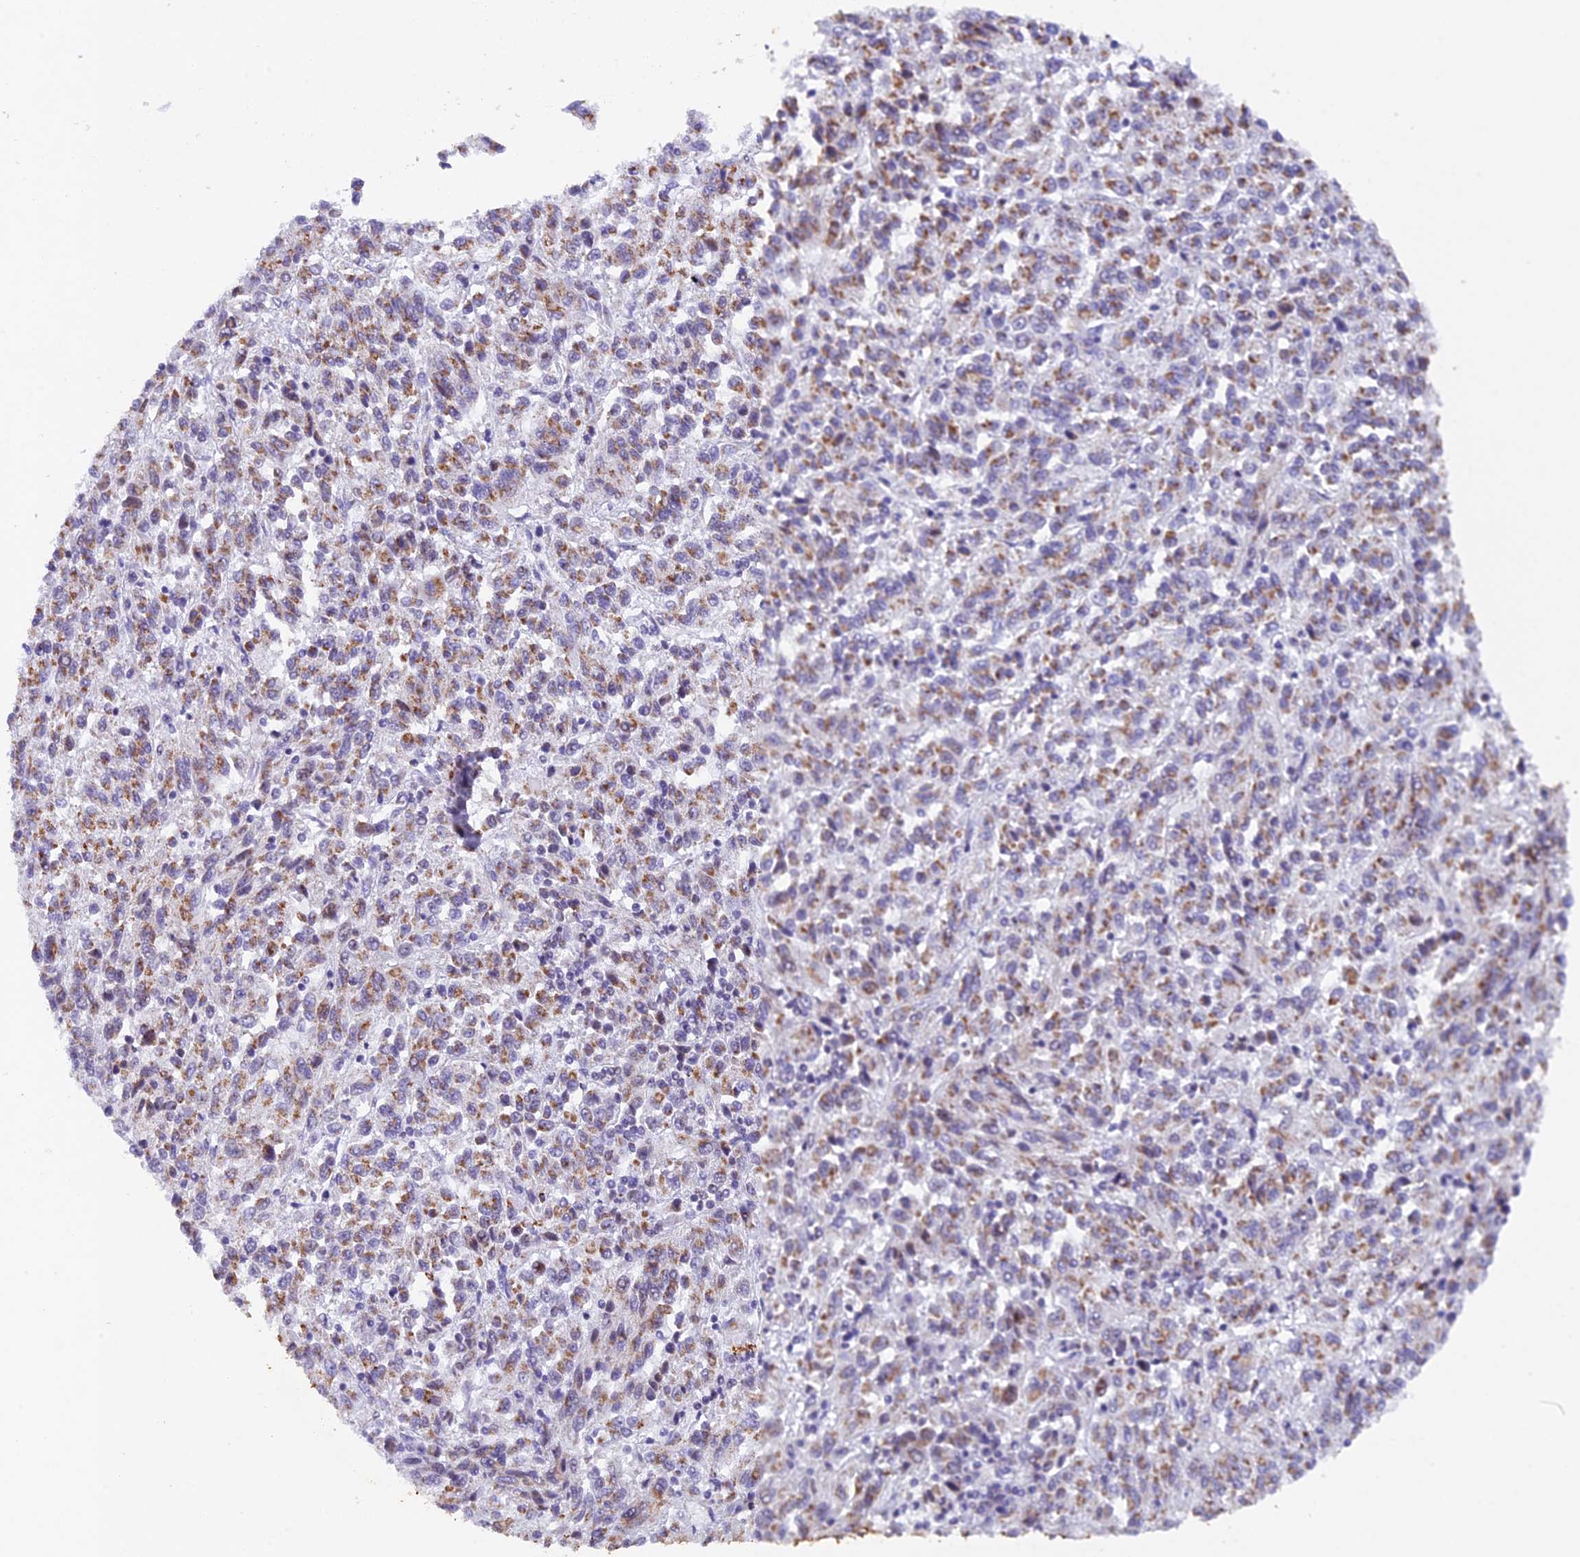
{"staining": {"intensity": "moderate", "quantity": ">75%", "location": "cytoplasmic/membranous"}, "tissue": "melanoma", "cell_type": "Tumor cells", "image_type": "cancer", "snomed": [{"axis": "morphology", "description": "Malignant melanoma, Metastatic site"}, {"axis": "topography", "description": "Lung"}], "caption": "IHC histopathology image of melanoma stained for a protein (brown), which shows medium levels of moderate cytoplasmic/membranous expression in about >75% of tumor cells.", "gene": "TFAM", "patient": {"sex": "male", "age": 64}}